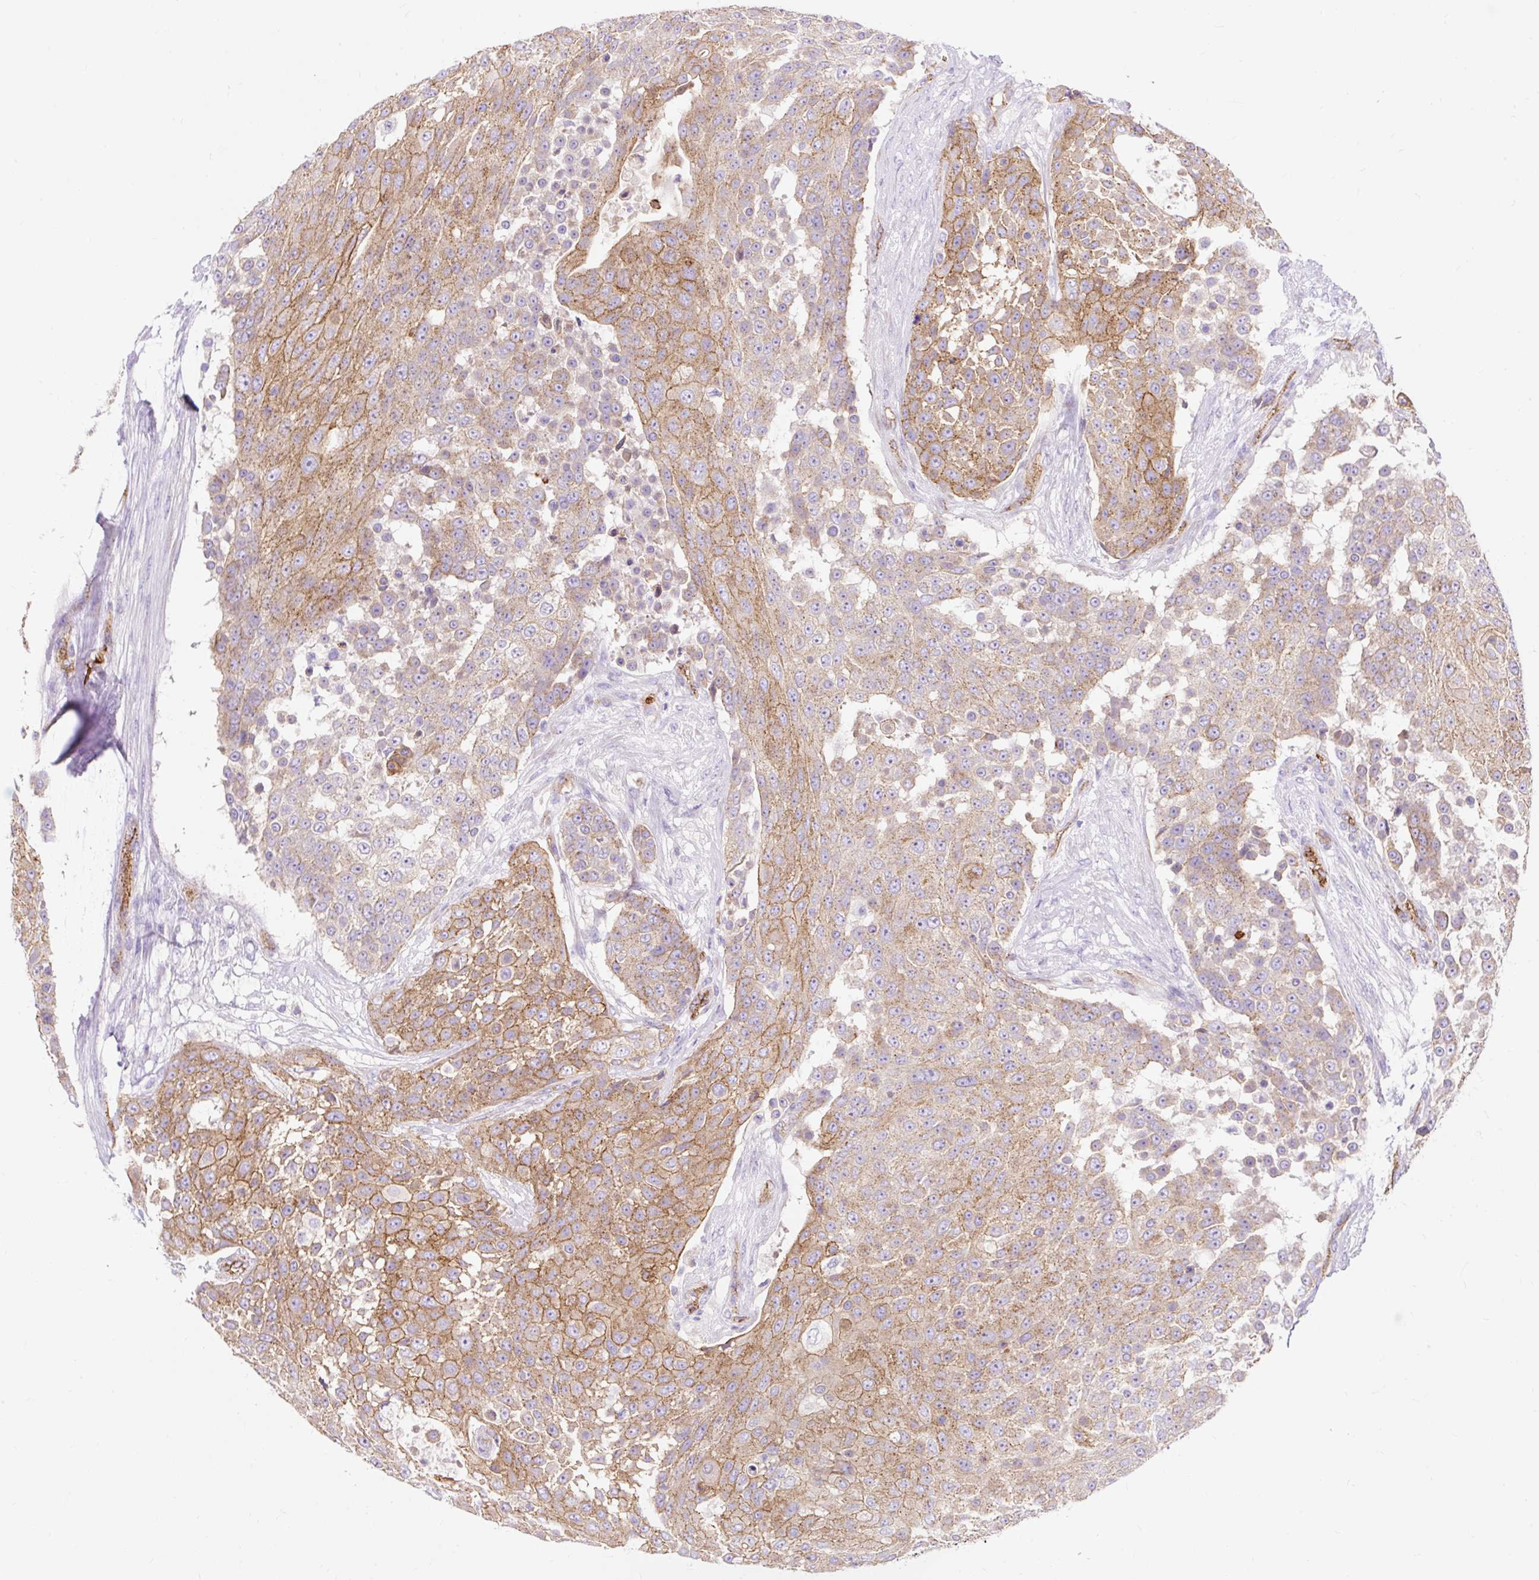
{"staining": {"intensity": "moderate", "quantity": "25%-75%", "location": "cytoplasmic/membranous"}, "tissue": "urothelial cancer", "cell_type": "Tumor cells", "image_type": "cancer", "snomed": [{"axis": "morphology", "description": "Urothelial carcinoma, High grade"}, {"axis": "topography", "description": "Urinary bladder"}], "caption": "This is an image of IHC staining of urothelial carcinoma (high-grade), which shows moderate expression in the cytoplasmic/membranous of tumor cells.", "gene": "HIP1R", "patient": {"sex": "female", "age": 63}}